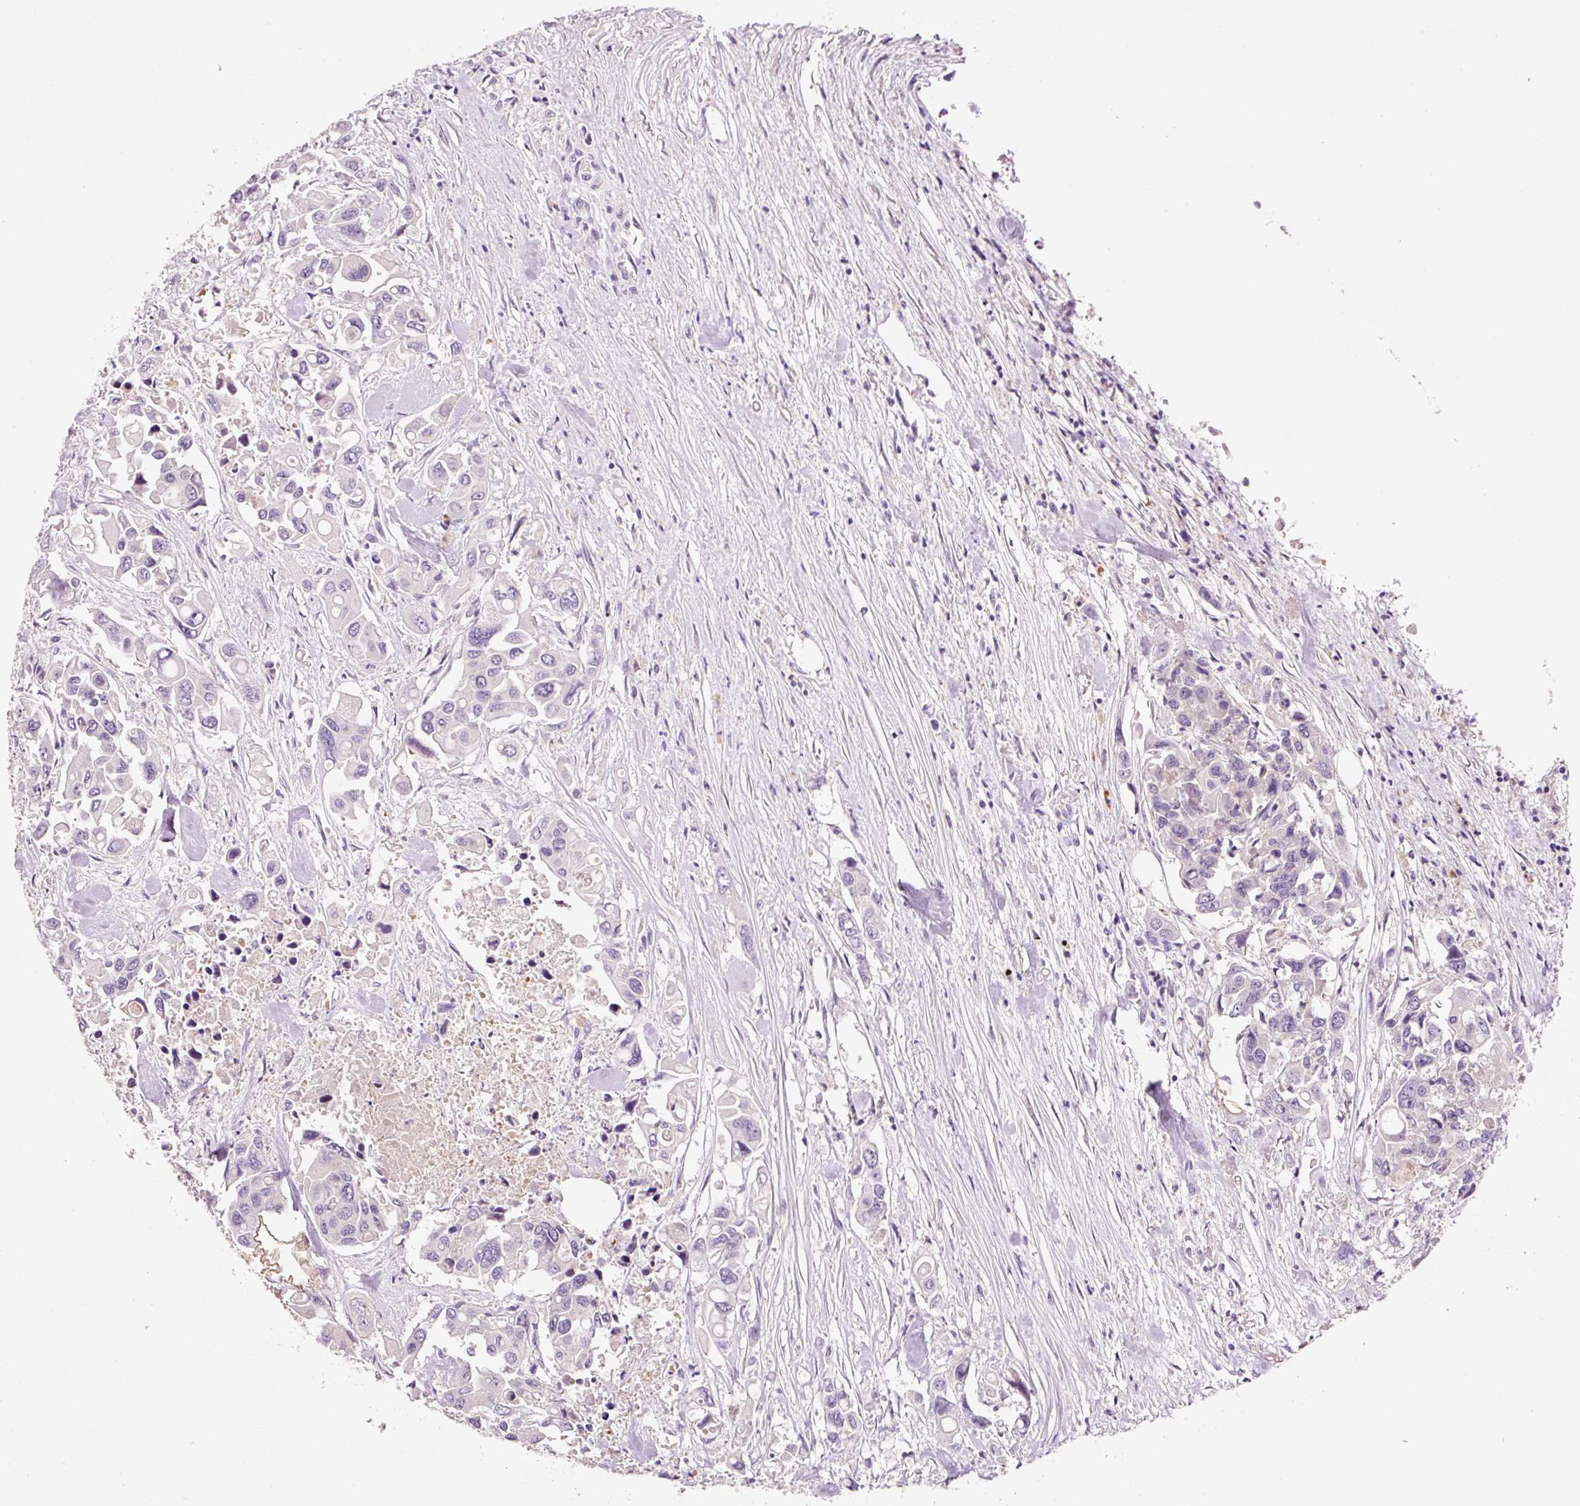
{"staining": {"intensity": "negative", "quantity": "none", "location": "none"}, "tissue": "colorectal cancer", "cell_type": "Tumor cells", "image_type": "cancer", "snomed": [{"axis": "morphology", "description": "Adenocarcinoma, NOS"}, {"axis": "topography", "description": "Colon"}], "caption": "Tumor cells show no significant positivity in adenocarcinoma (colorectal).", "gene": "TENT5C", "patient": {"sex": "male", "age": 77}}